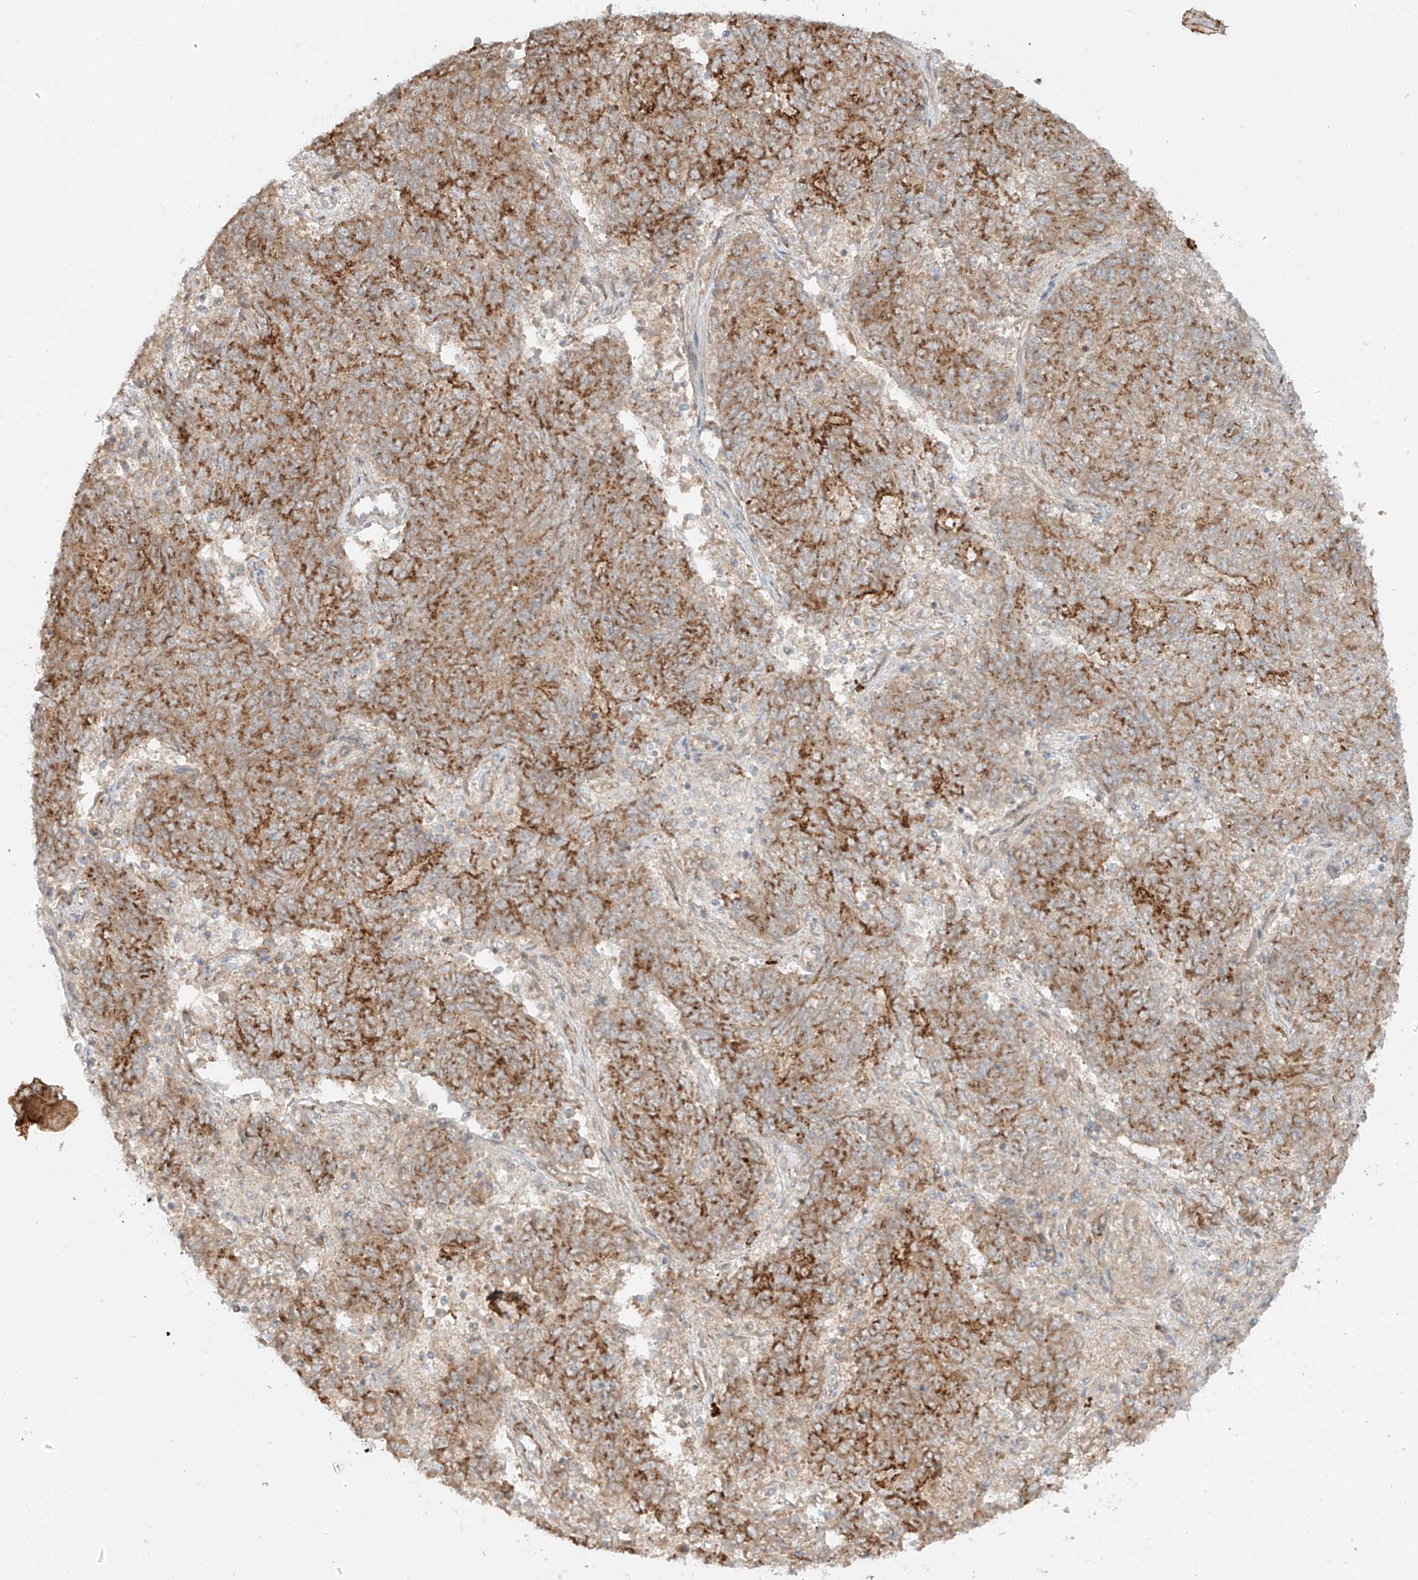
{"staining": {"intensity": "moderate", "quantity": ">75%", "location": "cytoplasmic/membranous"}, "tissue": "endometrial cancer", "cell_type": "Tumor cells", "image_type": "cancer", "snomed": [{"axis": "morphology", "description": "Adenocarcinoma, NOS"}, {"axis": "topography", "description": "Endometrium"}], "caption": "Immunohistochemistry of endometrial cancer reveals medium levels of moderate cytoplasmic/membranous expression in approximately >75% of tumor cells.", "gene": "ZNF287", "patient": {"sex": "female", "age": 80}}